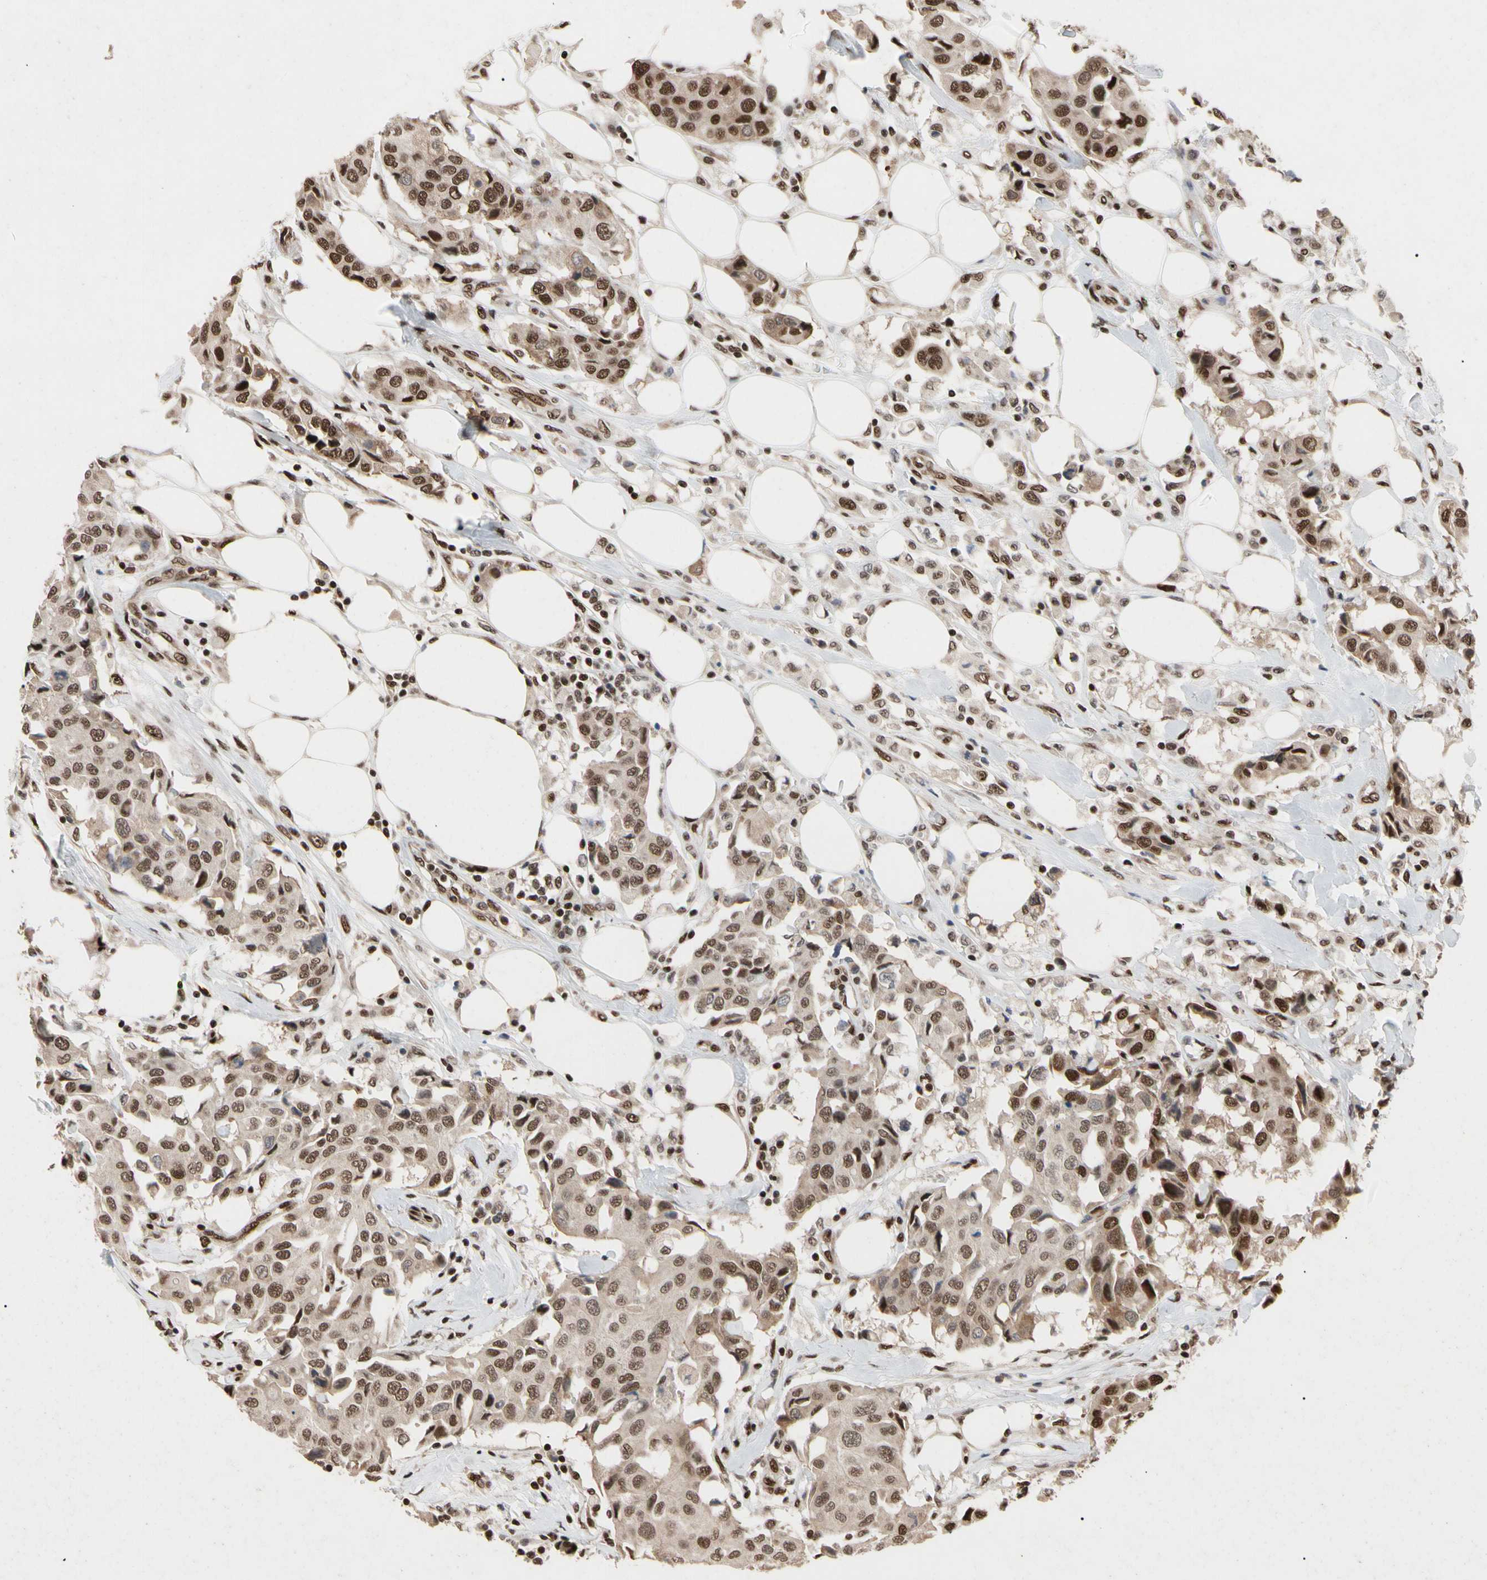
{"staining": {"intensity": "moderate", "quantity": ">75%", "location": "cytoplasmic/membranous,nuclear"}, "tissue": "breast cancer", "cell_type": "Tumor cells", "image_type": "cancer", "snomed": [{"axis": "morphology", "description": "Duct carcinoma"}, {"axis": "topography", "description": "Breast"}], "caption": "Immunohistochemistry photomicrograph of breast cancer (invasive ductal carcinoma) stained for a protein (brown), which exhibits medium levels of moderate cytoplasmic/membranous and nuclear expression in about >75% of tumor cells.", "gene": "FAM98B", "patient": {"sex": "female", "age": 80}}